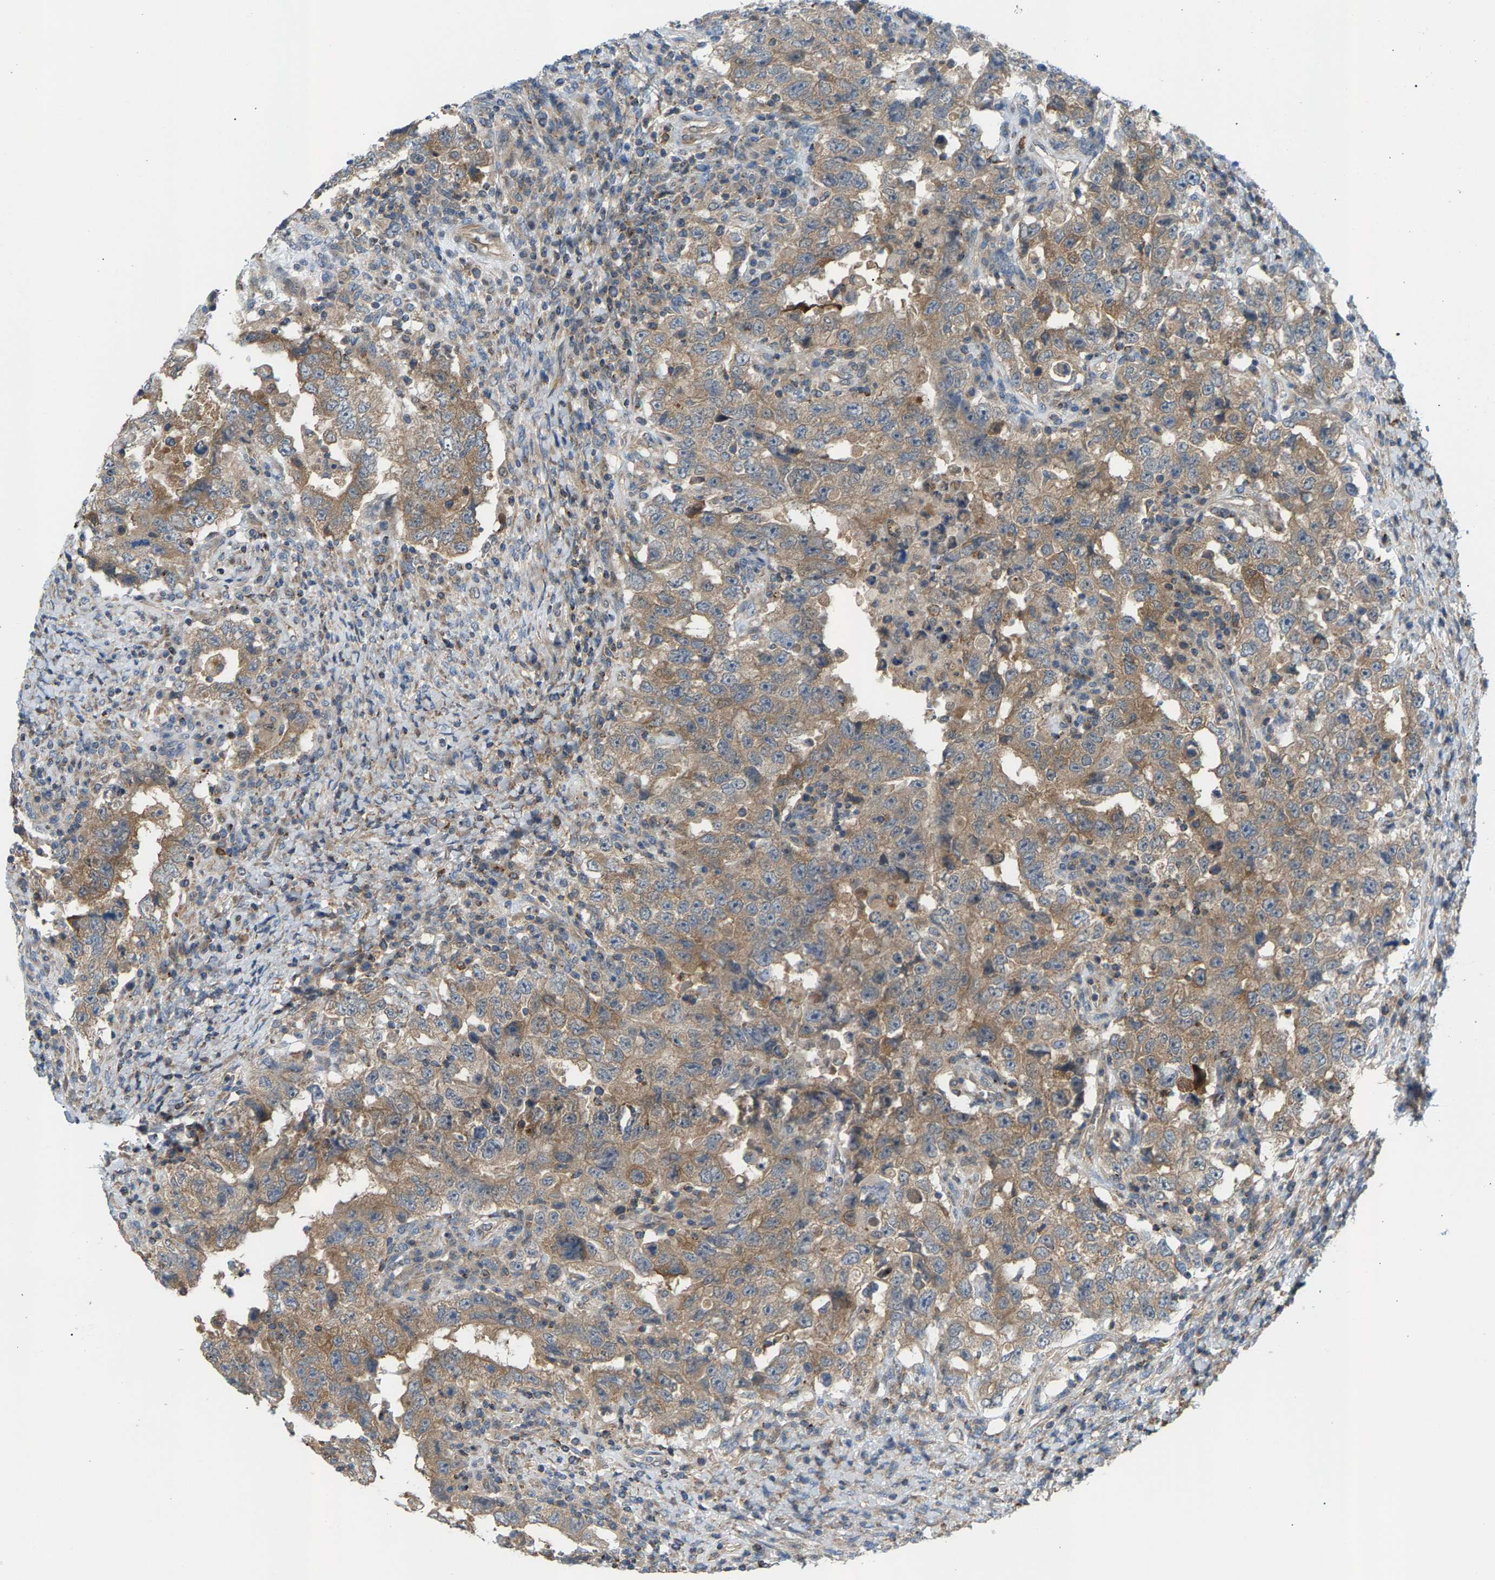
{"staining": {"intensity": "moderate", "quantity": ">75%", "location": "cytoplasmic/membranous"}, "tissue": "testis cancer", "cell_type": "Tumor cells", "image_type": "cancer", "snomed": [{"axis": "morphology", "description": "Carcinoma, Embryonal, NOS"}, {"axis": "topography", "description": "Testis"}], "caption": "Immunohistochemistry of human testis cancer reveals medium levels of moderate cytoplasmic/membranous positivity in approximately >75% of tumor cells.", "gene": "PDCL", "patient": {"sex": "male", "age": 26}}